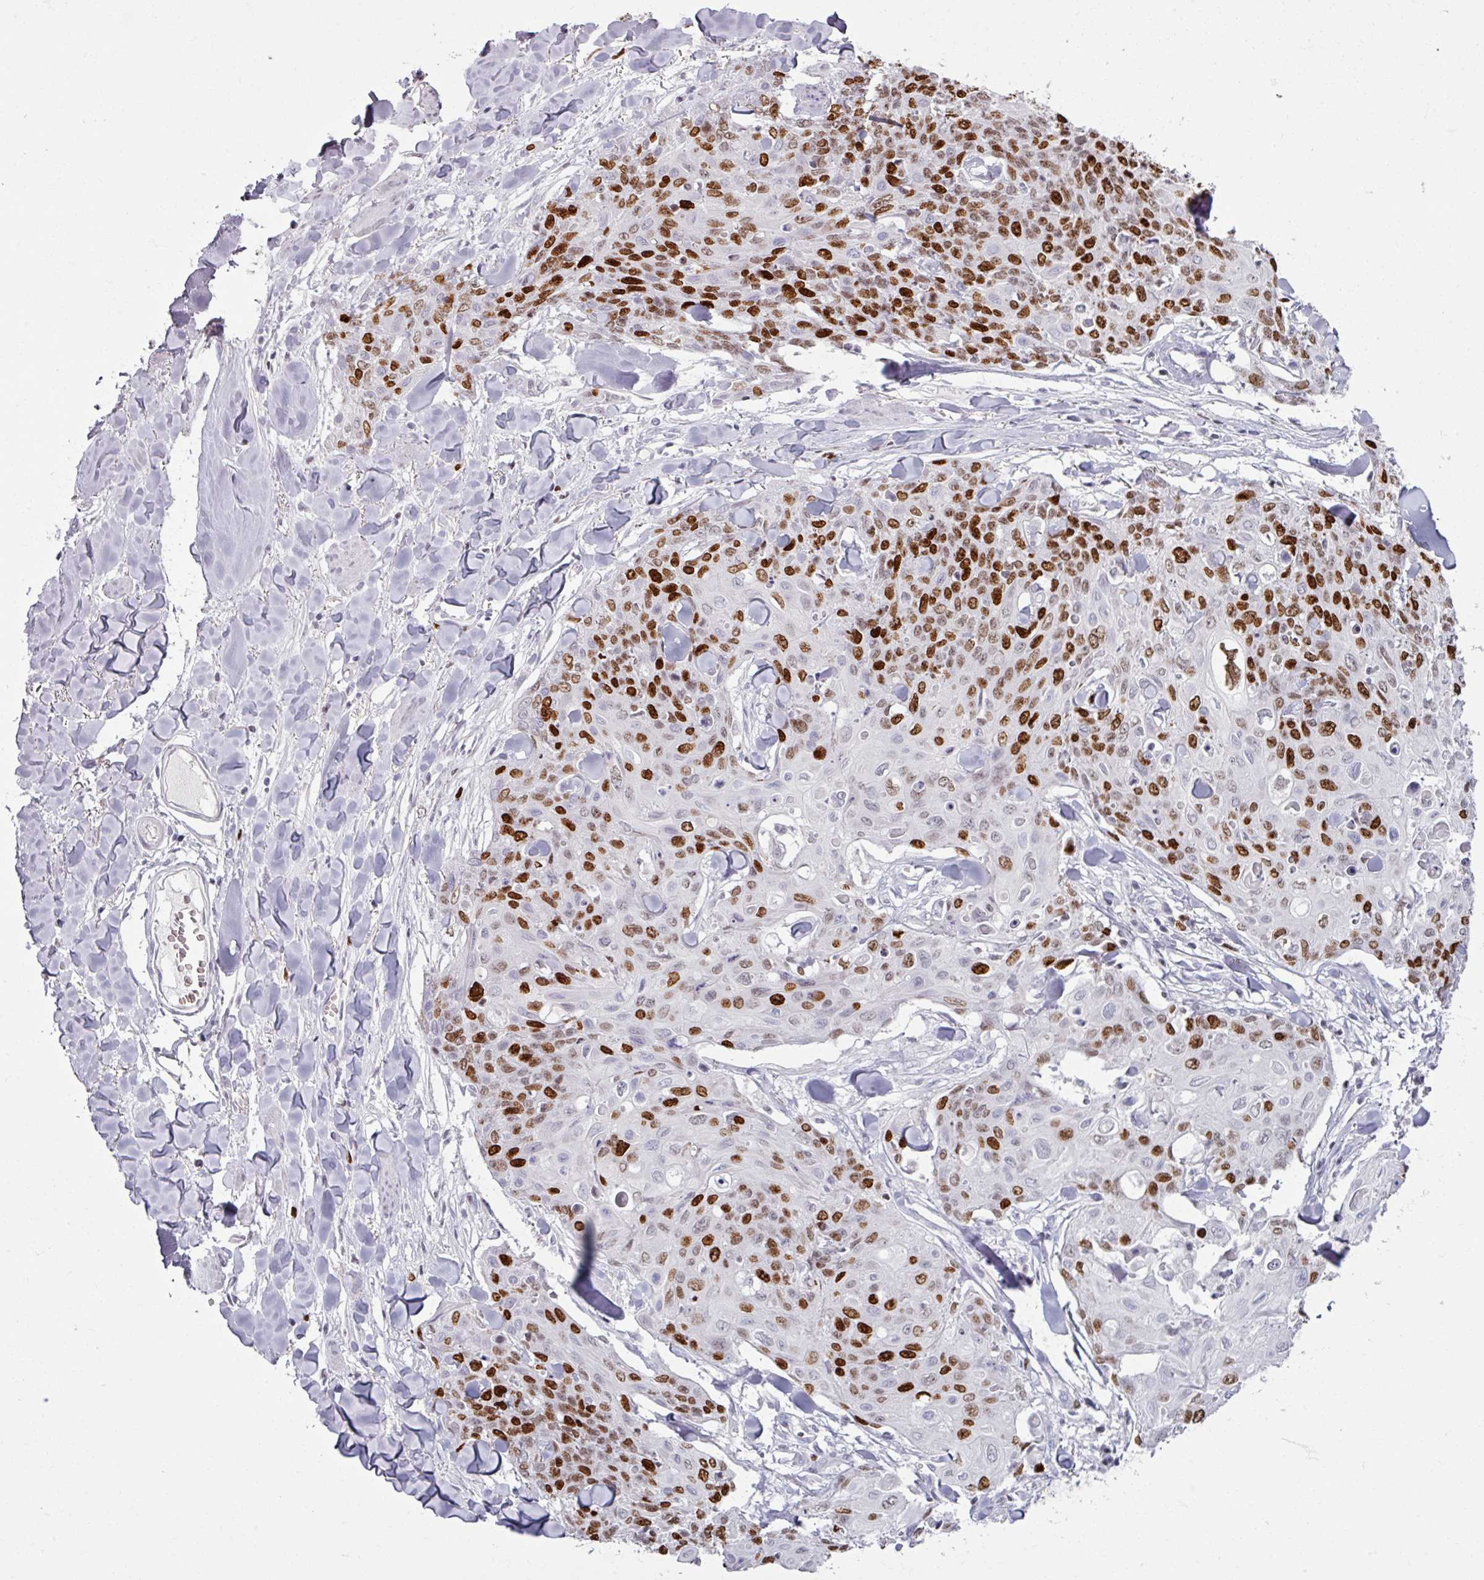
{"staining": {"intensity": "strong", "quantity": "25%-75%", "location": "nuclear"}, "tissue": "skin cancer", "cell_type": "Tumor cells", "image_type": "cancer", "snomed": [{"axis": "morphology", "description": "Squamous cell carcinoma, NOS"}, {"axis": "topography", "description": "Skin"}, {"axis": "topography", "description": "Vulva"}], "caption": "Immunohistochemistry (IHC) staining of squamous cell carcinoma (skin), which shows high levels of strong nuclear positivity in approximately 25%-75% of tumor cells indicating strong nuclear protein expression. The staining was performed using DAB (3,3'-diaminobenzidine) (brown) for protein detection and nuclei were counterstained in hematoxylin (blue).", "gene": "ATAD2", "patient": {"sex": "female", "age": 85}}